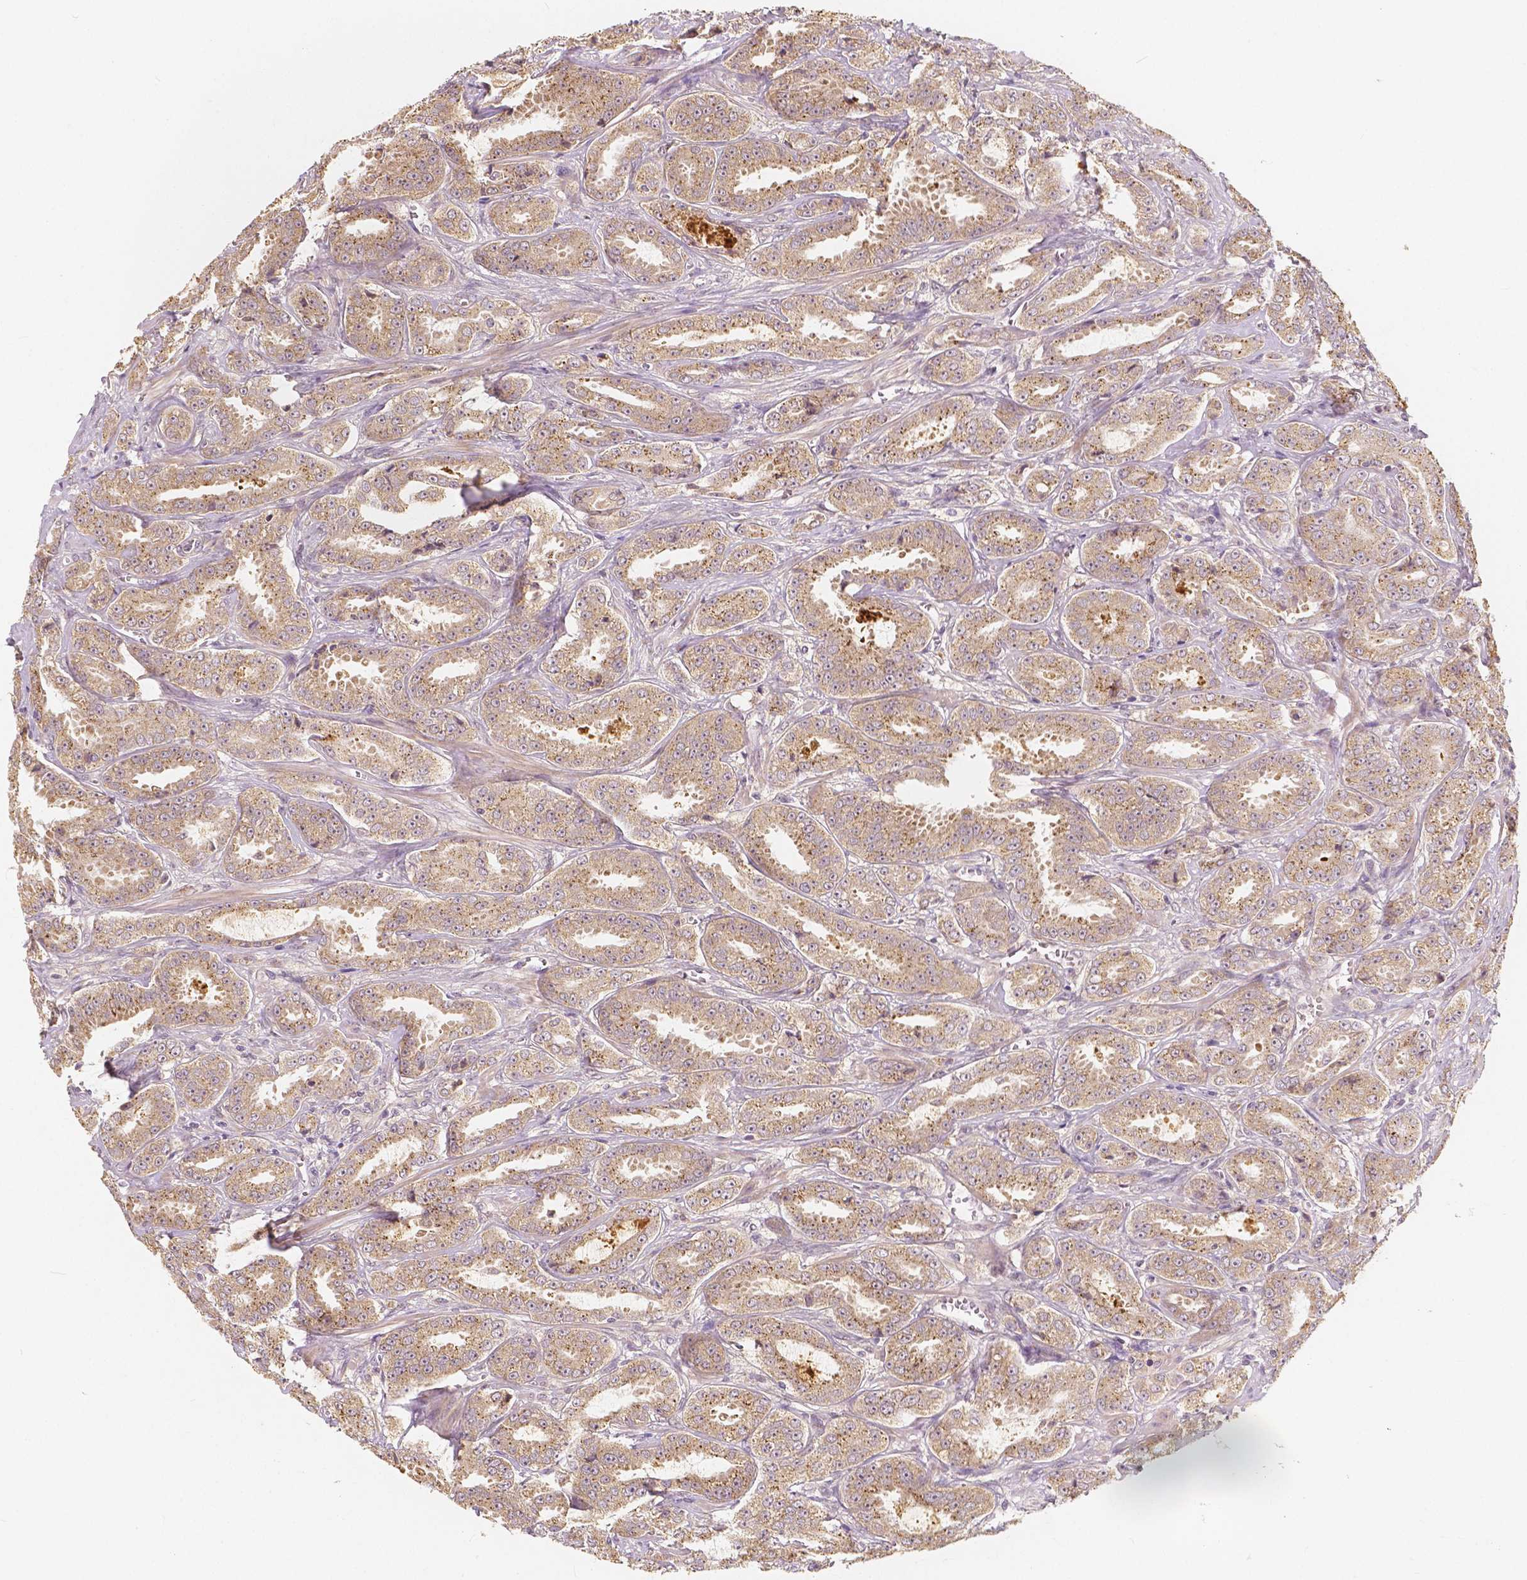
{"staining": {"intensity": "weak", "quantity": ">75%", "location": "cytoplasmic/membranous"}, "tissue": "prostate cancer", "cell_type": "Tumor cells", "image_type": "cancer", "snomed": [{"axis": "morphology", "description": "Adenocarcinoma, High grade"}, {"axis": "topography", "description": "Prostate"}], "caption": "The photomicrograph displays staining of prostate cancer, revealing weak cytoplasmic/membranous protein expression (brown color) within tumor cells.", "gene": "SNX12", "patient": {"sex": "male", "age": 64}}